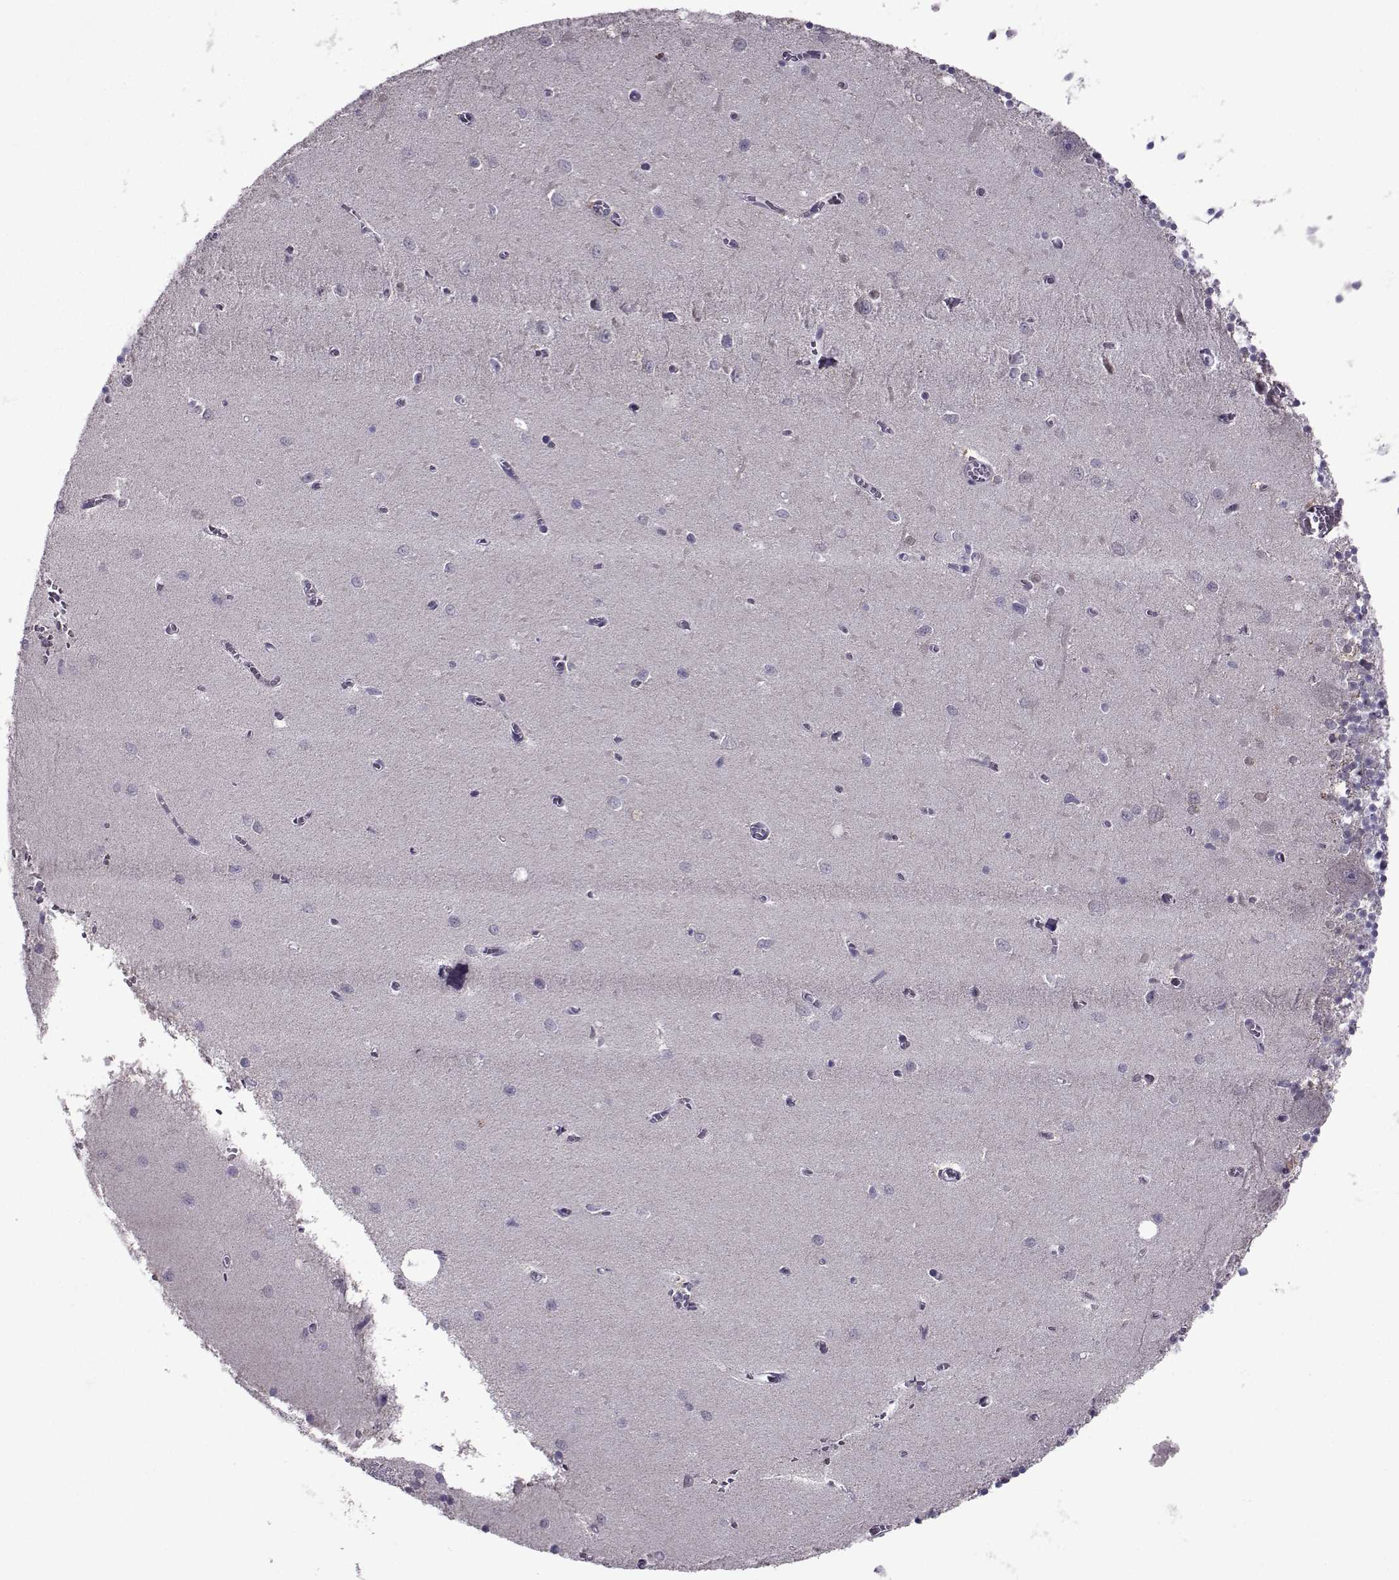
{"staining": {"intensity": "negative", "quantity": "none", "location": "none"}, "tissue": "cerebellum", "cell_type": "Cells in granular layer", "image_type": "normal", "snomed": [{"axis": "morphology", "description": "Normal tissue, NOS"}, {"axis": "topography", "description": "Cerebellum"}], "caption": "A photomicrograph of cerebellum stained for a protein shows no brown staining in cells in granular layer. (Brightfield microscopy of DAB (3,3'-diaminobenzidine) immunohistochemistry at high magnification).", "gene": "ASRGL1", "patient": {"sex": "female", "age": 64}}